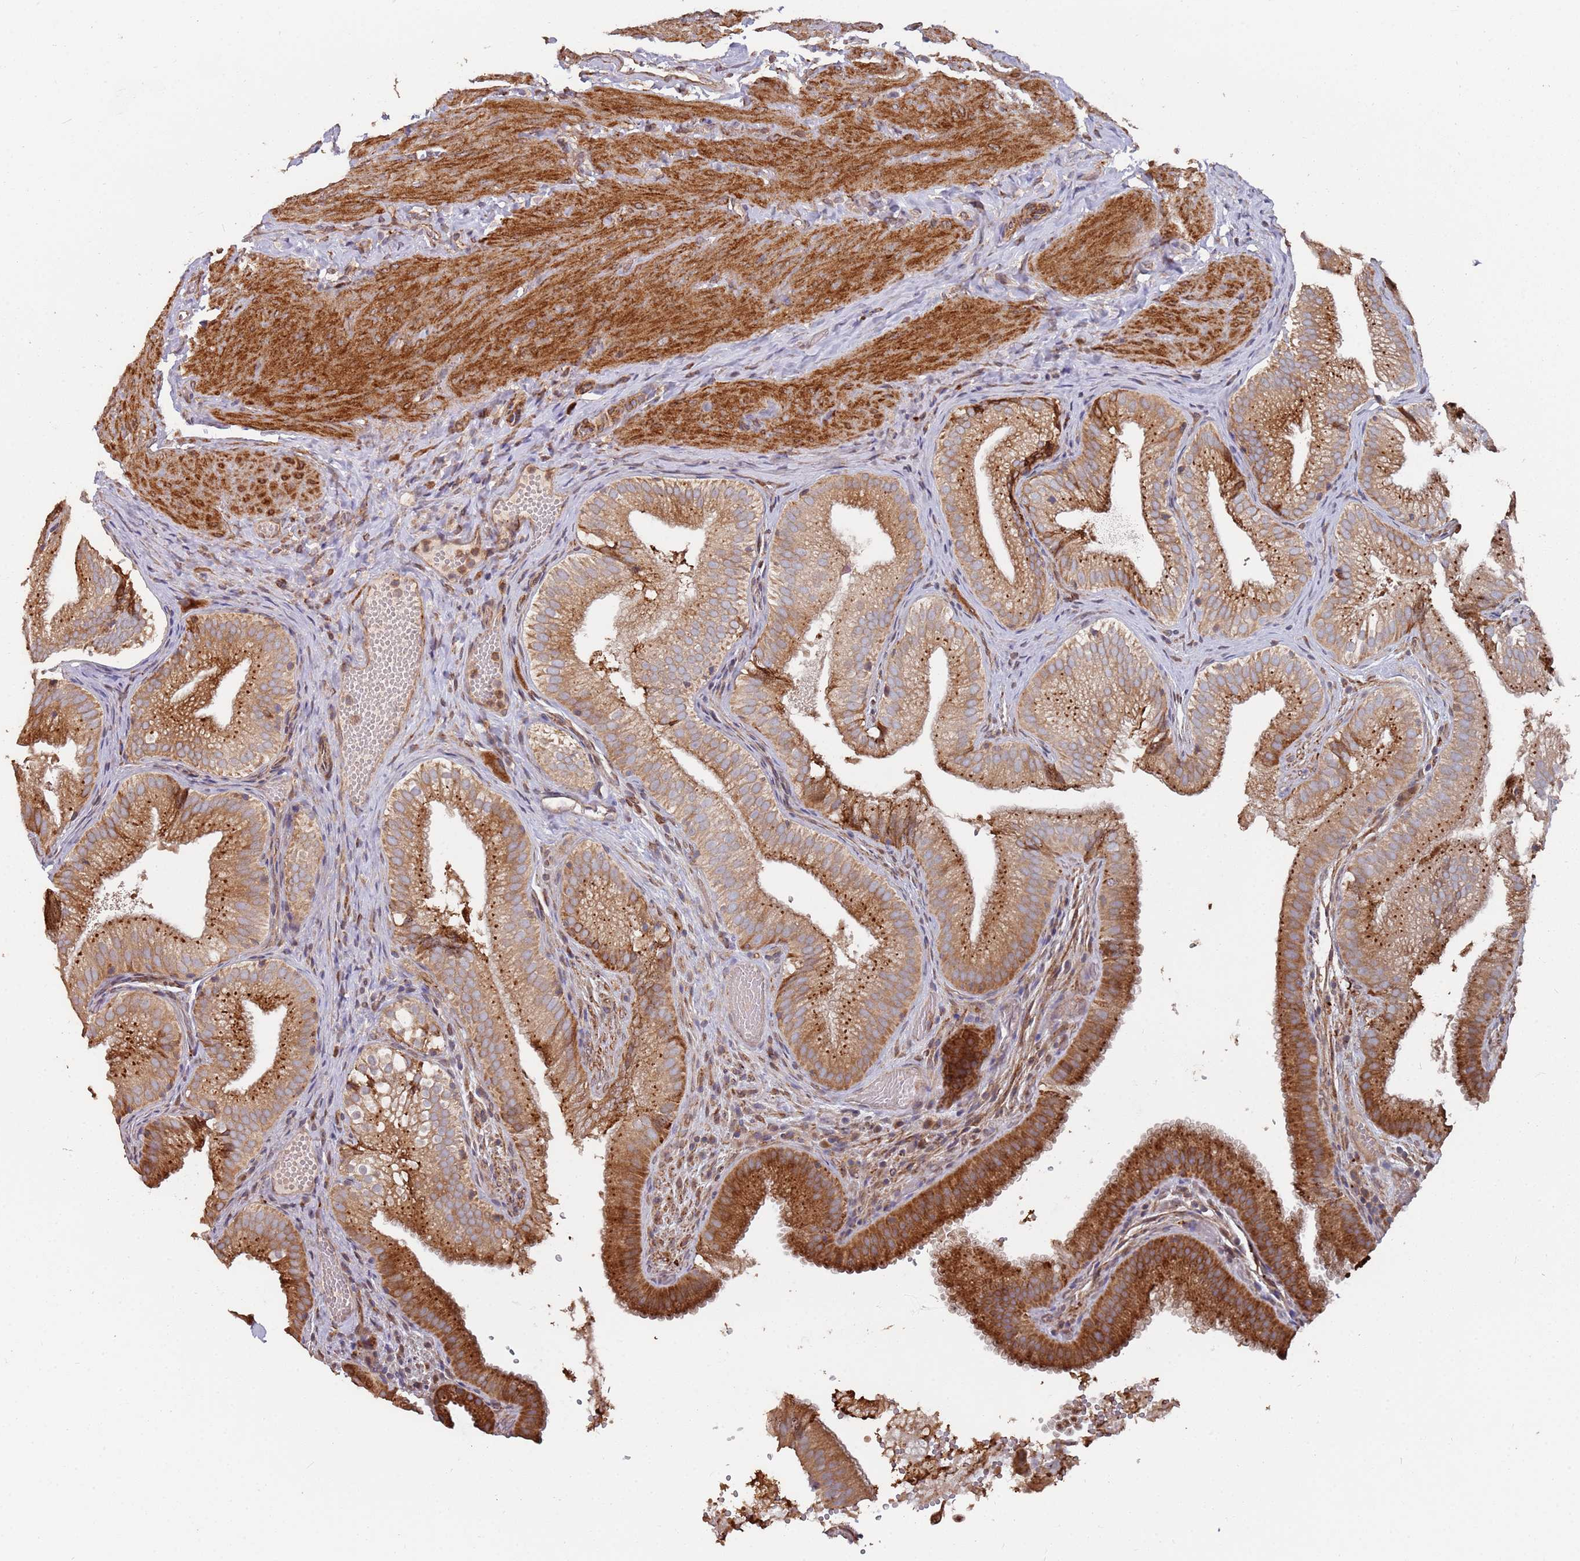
{"staining": {"intensity": "strong", "quantity": ">75%", "location": "cytoplasmic/membranous"}, "tissue": "gallbladder", "cell_type": "Glandular cells", "image_type": "normal", "snomed": [{"axis": "morphology", "description": "Normal tissue, NOS"}, {"axis": "topography", "description": "Gallbladder"}], "caption": "Approximately >75% of glandular cells in benign human gallbladder display strong cytoplasmic/membranous protein expression as visualized by brown immunohistochemical staining.", "gene": "LACC1", "patient": {"sex": "female", "age": 30}}